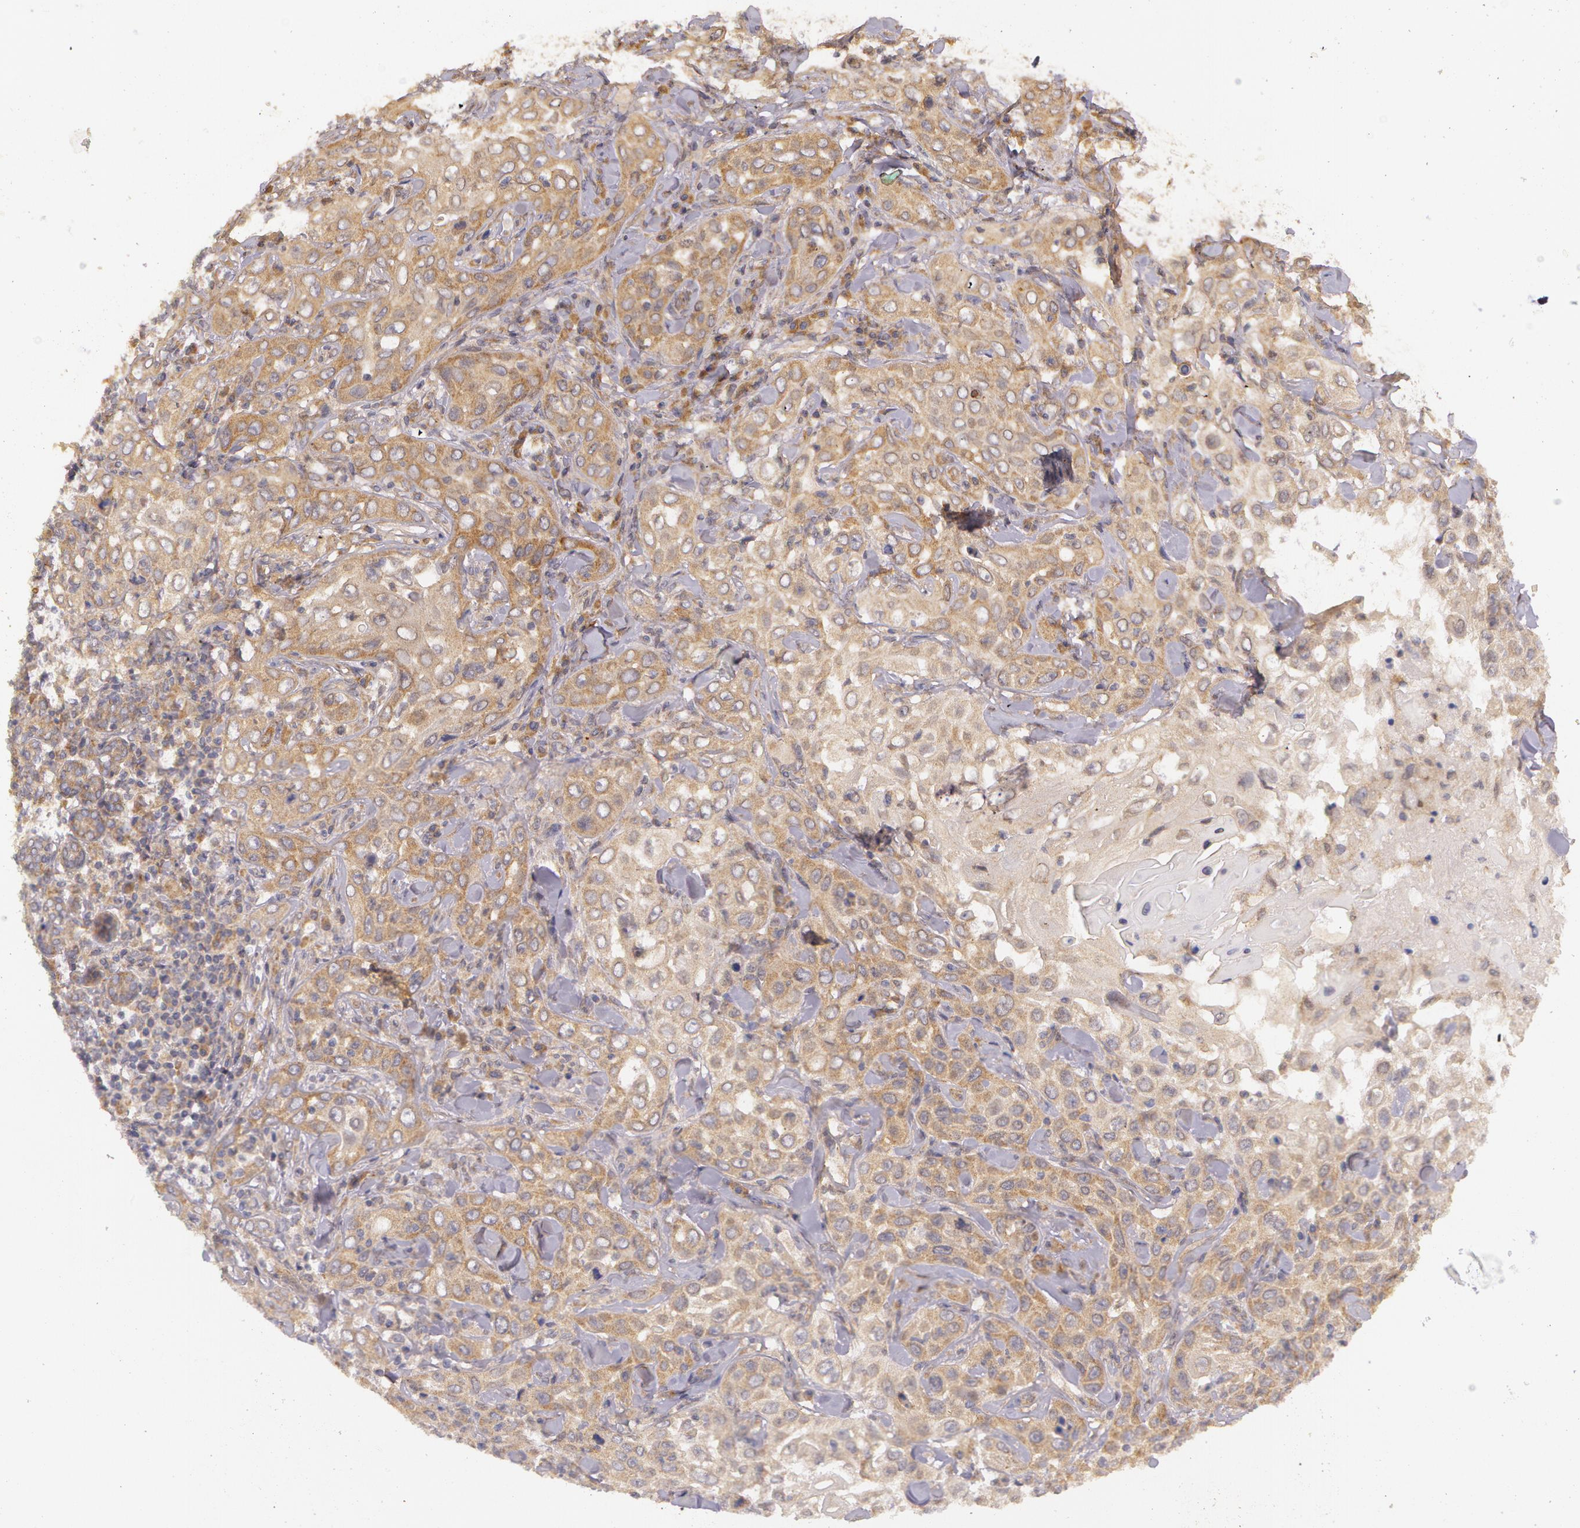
{"staining": {"intensity": "moderate", "quantity": ">75%", "location": "cytoplasmic/membranous"}, "tissue": "skin cancer", "cell_type": "Tumor cells", "image_type": "cancer", "snomed": [{"axis": "morphology", "description": "Squamous cell carcinoma, NOS"}, {"axis": "topography", "description": "Skin"}], "caption": "Immunohistochemistry (IHC) staining of squamous cell carcinoma (skin), which shows medium levels of moderate cytoplasmic/membranous staining in approximately >75% of tumor cells indicating moderate cytoplasmic/membranous protein staining. The staining was performed using DAB (3,3'-diaminobenzidine) (brown) for protein detection and nuclei were counterstained in hematoxylin (blue).", "gene": "ASCC2", "patient": {"sex": "male", "age": 84}}